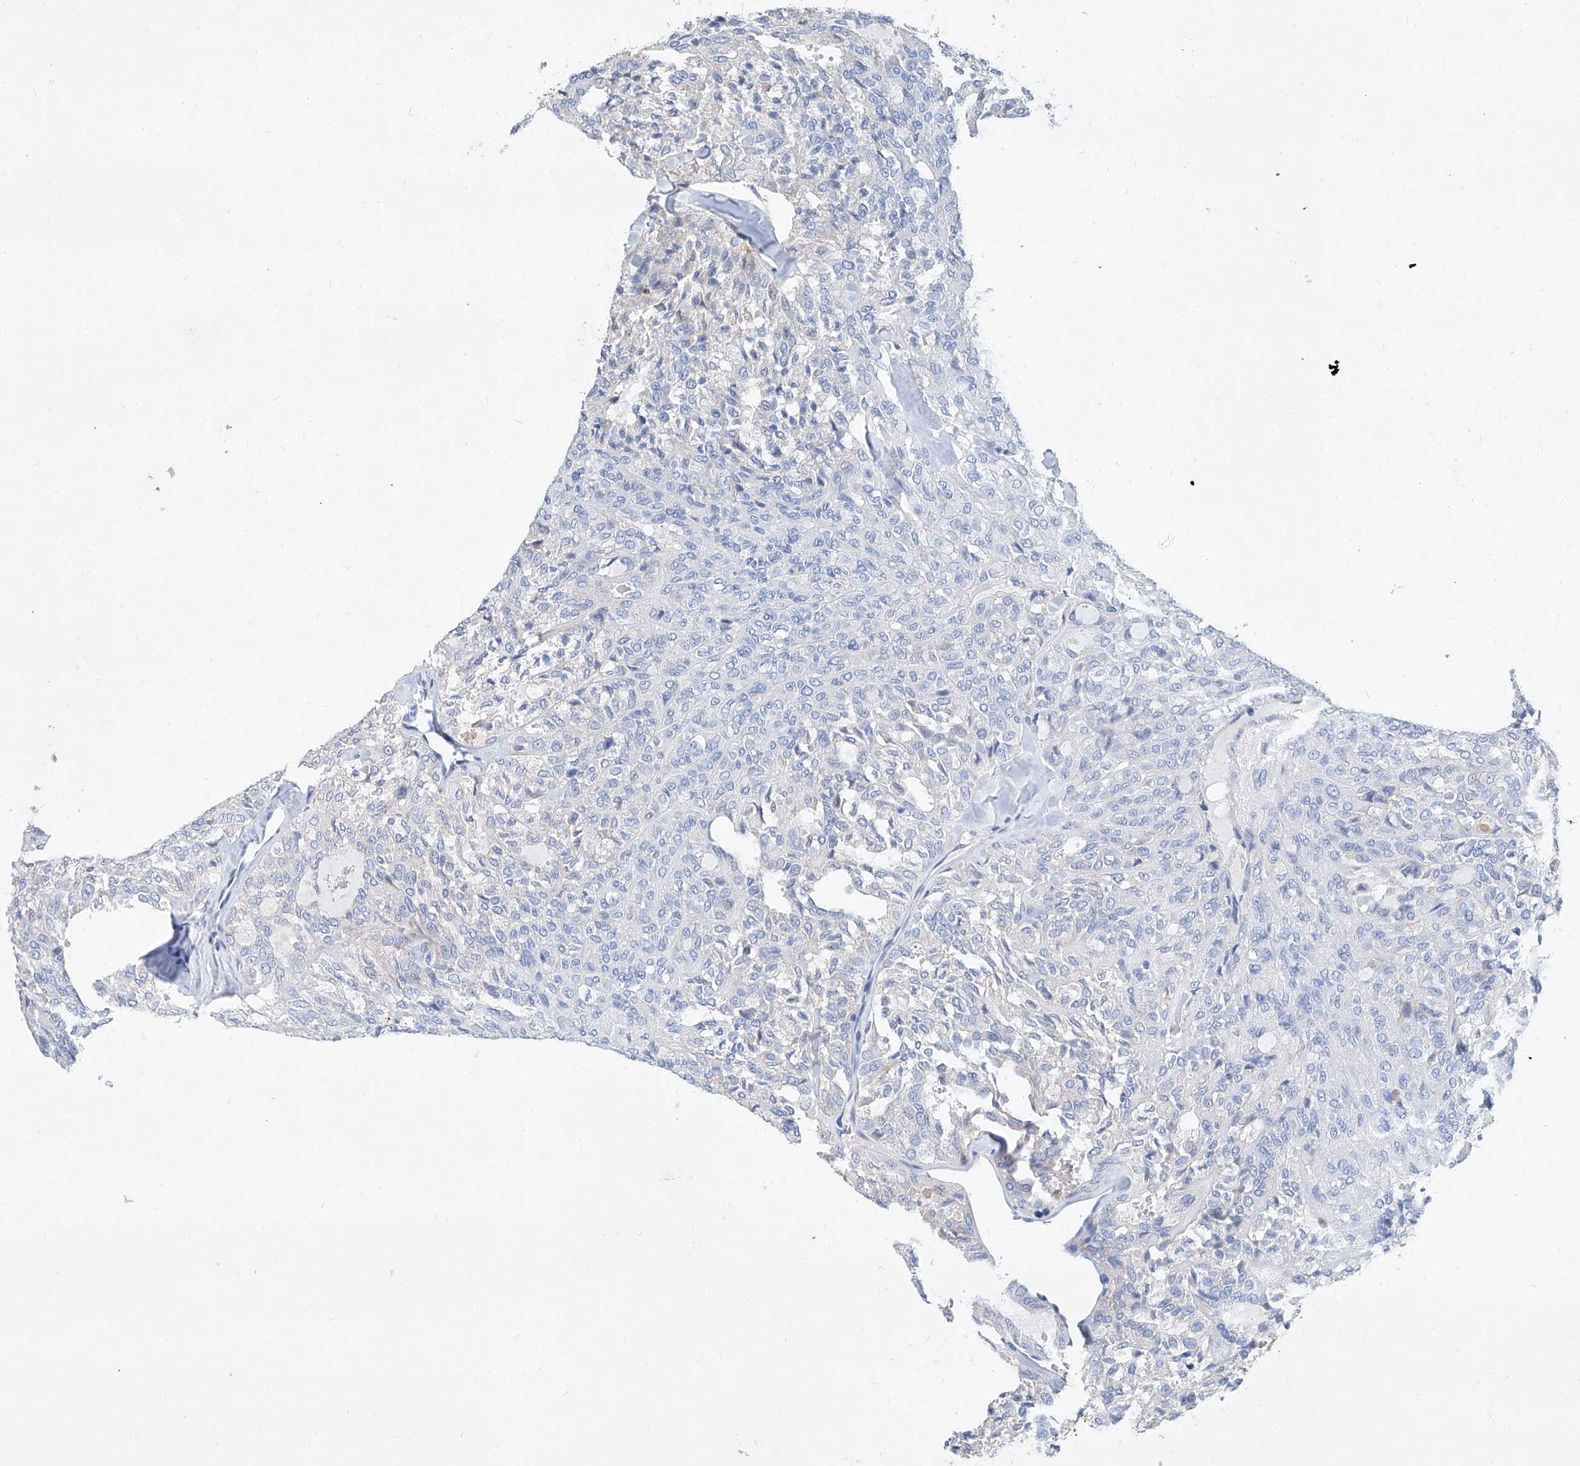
{"staining": {"intensity": "negative", "quantity": "none", "location": "none"}, "tissue": "thyroid cancer", "cell_type": "Tumor cells", "image_type": "cancer", "snomed": [{"axis": "morphology", "description": "Follicular adenoma carcinoma, NOS"}, {"axis": "topography", "description": "Thyroid gland"}], "caption": "This is an immunohistochemistry (IHC) micrograph of human follicular adenoma carcinoma (thyroid). There is no staining in tumor cells.", "gene": "SLC25A29", "patient": {"sex": "male", "age": 75}}